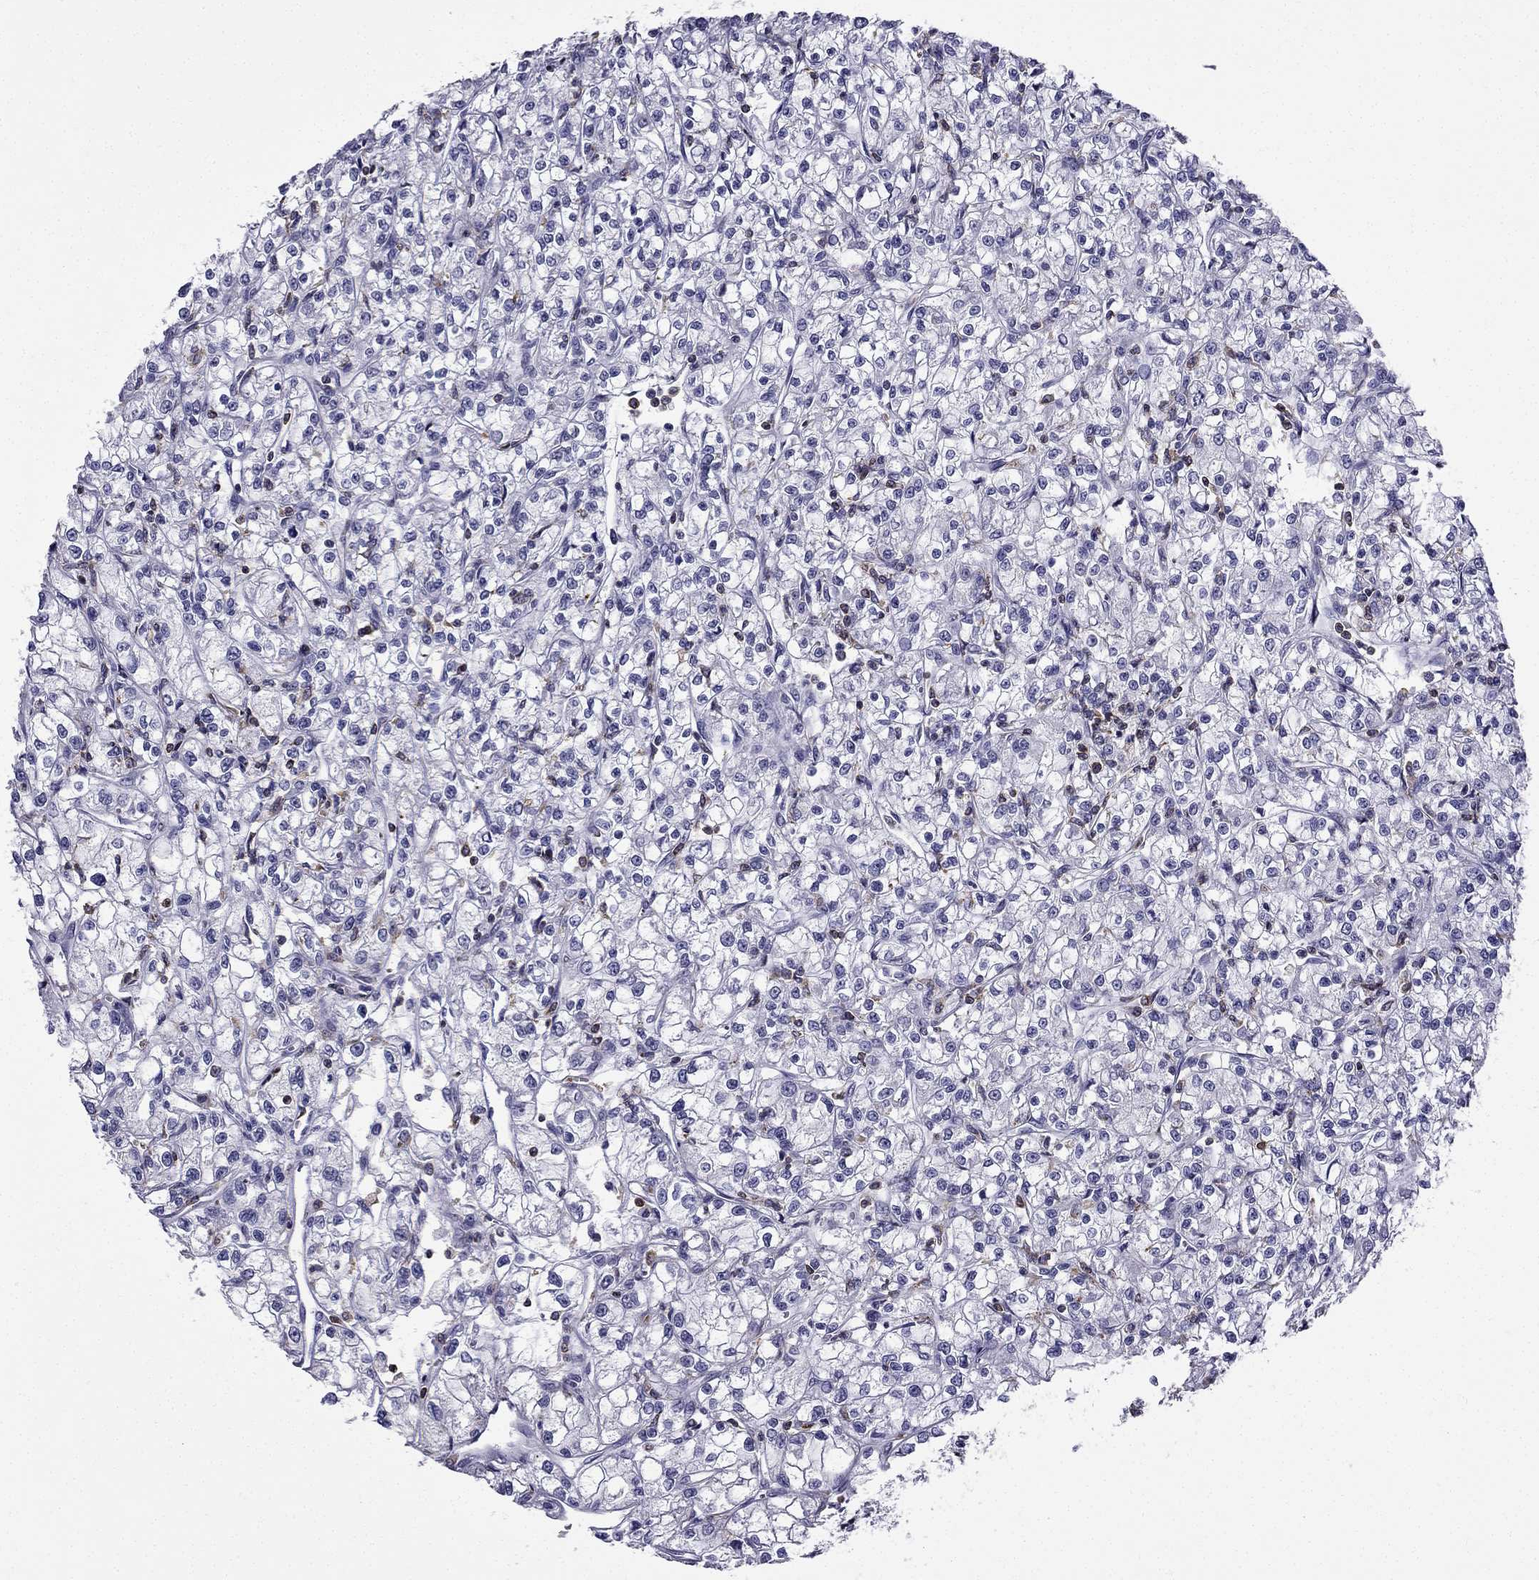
{"staining": {"intensity": "negative", "quantity": "none", "location": "none"}, "tissue": "renal cancer", "cell_type": "Tumor cells", "image_type": "cancer", "snomed": [{"axis": "morphology", "description": "Adenocarcinoma, NOS"}, {"axis": "topography", "description": "Kidney"}], "caption": "The histopathology image shows no staining of tumor cells in renal cancer.", "gene": "CCK", "patient": {"sex": "female", "age": 59}}